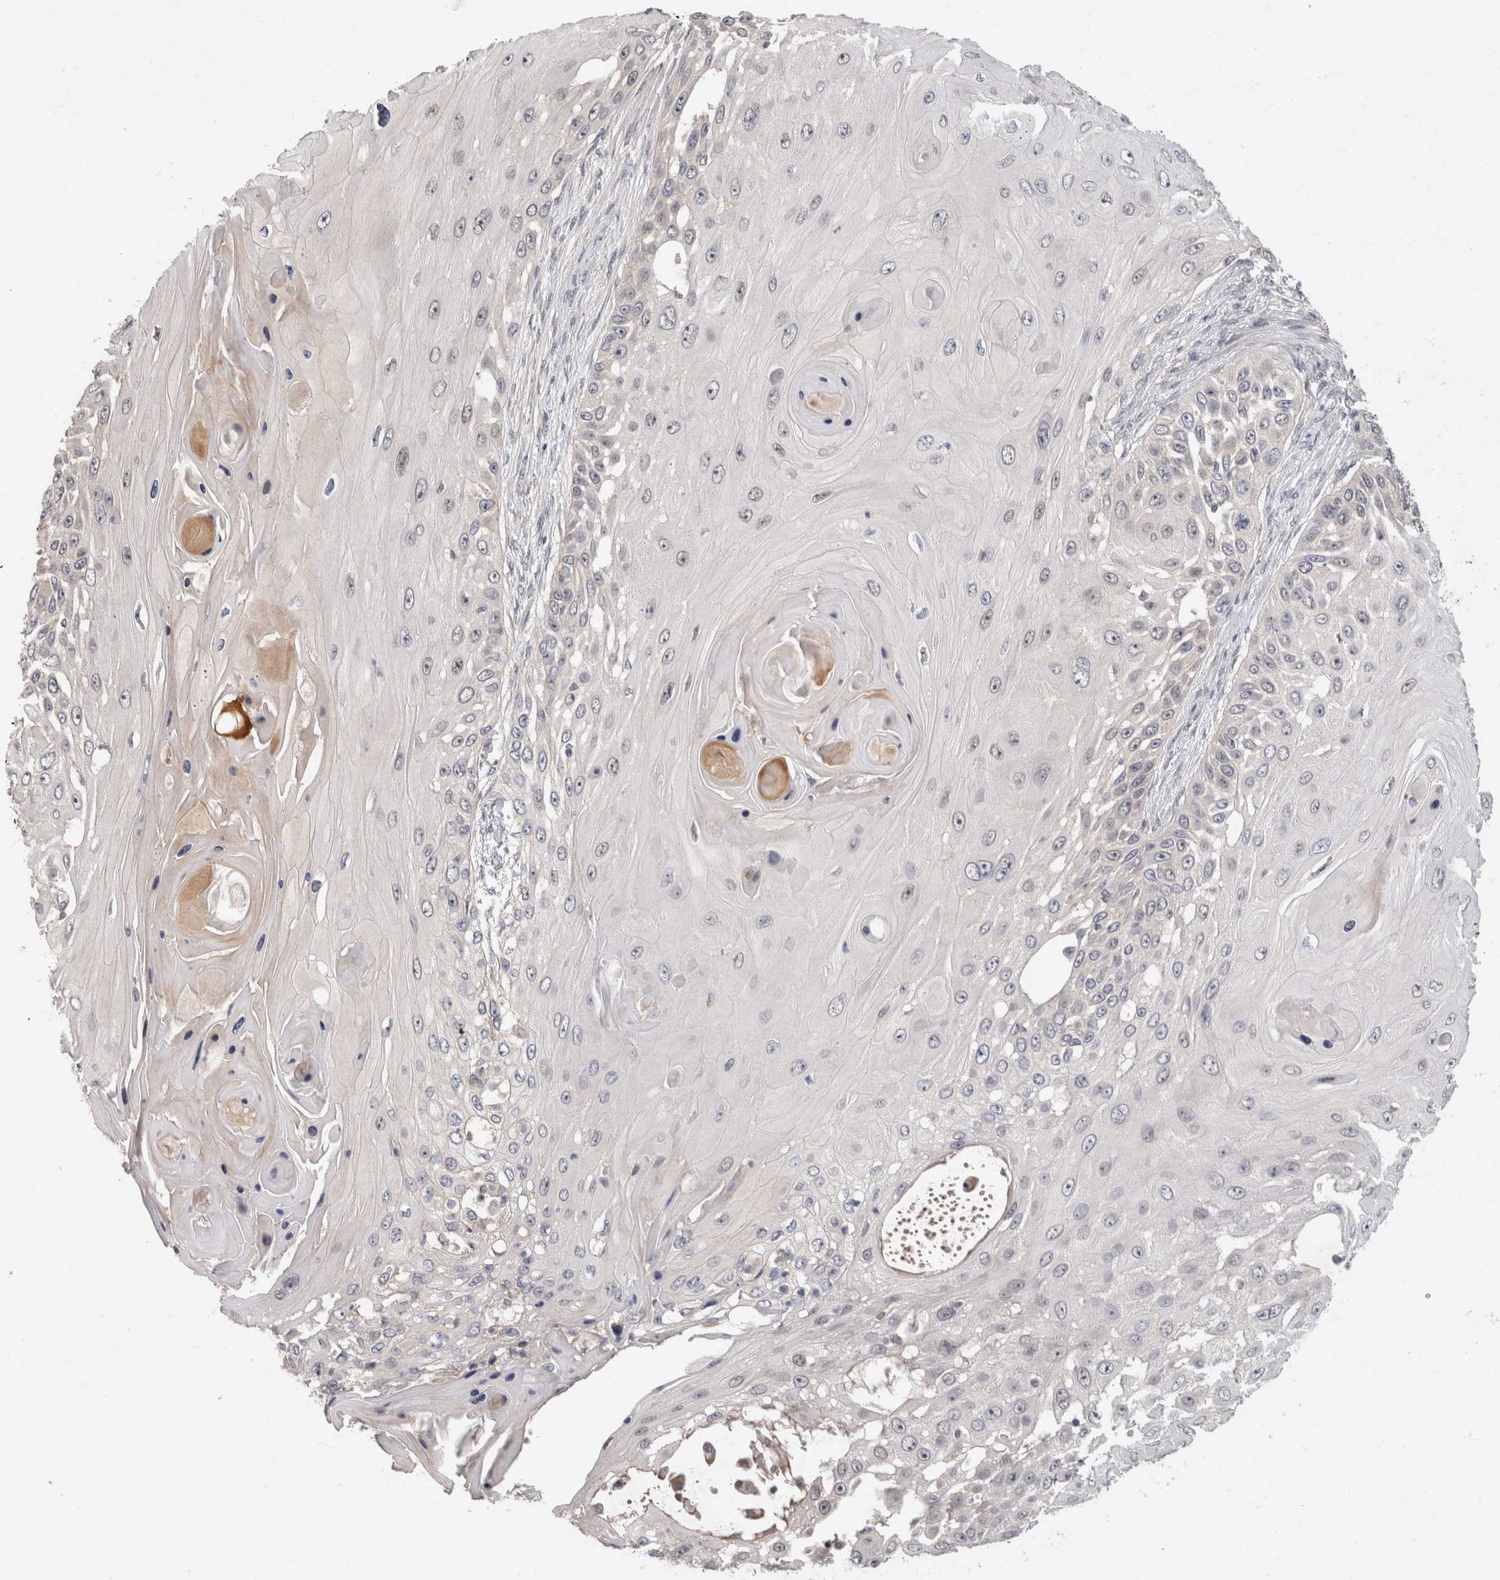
{"staining": {"intensity": "negative", "quantity": "none", "location": "none"}, "tissue": "skin cancer", "cell_type": "Tumor cells", "image_type": "cancer", "snomed": [{"axis": "morphology", "description": "Squamous cell carcinoma, NOS"}, {"axis": "topography", "description": "Skin"}], "caption": "This image is of skin cancer stained with IHC to label a protein in brown with the nuclei are counter-stained blue. There is no expression in tumor cells. The staining is performed using DAB brown chromogen with nuclei counter-stained in using hematoxylin.", "gene": "CRISPLD1", "patient": {"sex": "female", "age": 44}}